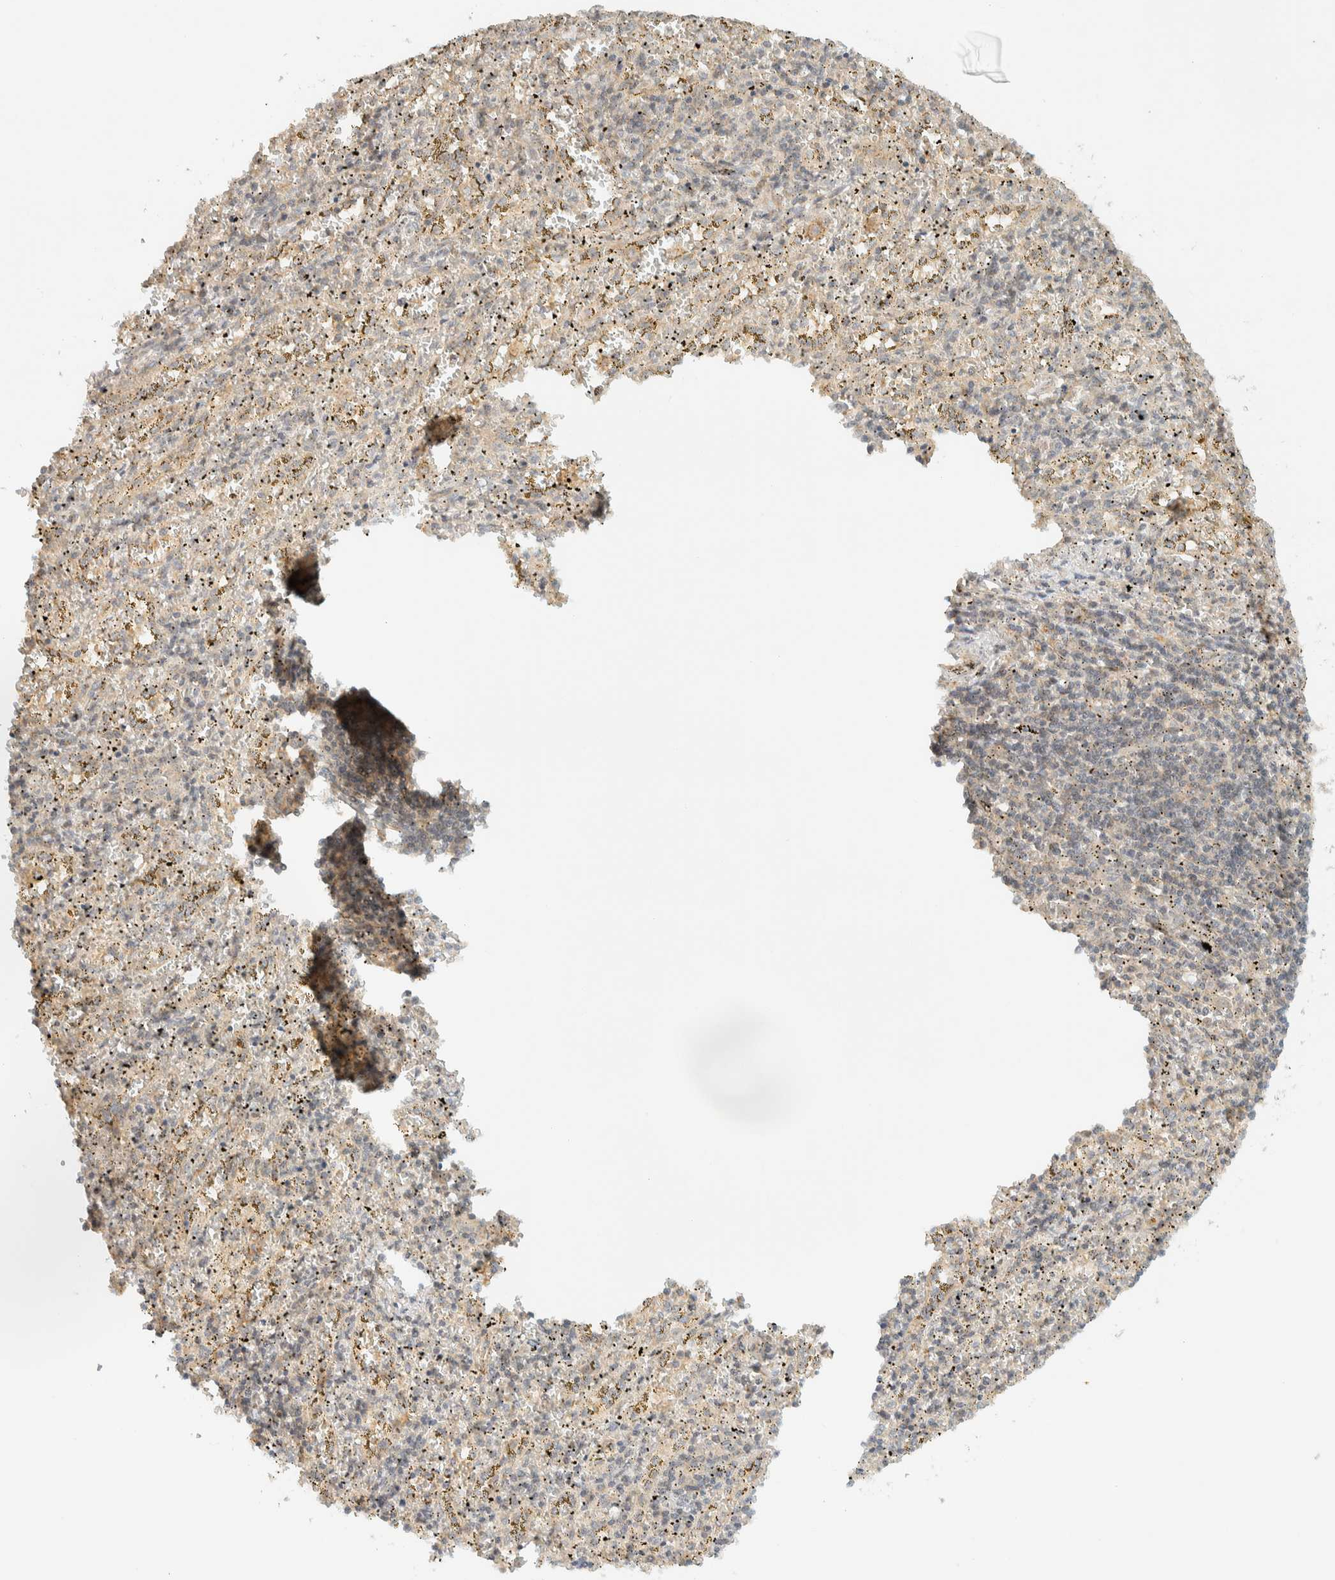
{"staining": {"intensity": "negative", "quantity": "none", "location": "none"}, "tissue": "spleen", "cell_type": "Cells in red pulp", "image_type": "normal", "snomed": [{"axis": "morphology", "description": "Normal tissue, NOS"}, {"axis": "topography", "description": "Spleen"}], "caption": "Immunohistochemistry (IHC) photomicrograph of normal spleen: spleen stained with DAB reveals no significant protein staining in cells in red pulp.", "gene": "KIFAP3", "patient": {"sex": "male", "age": 11}}